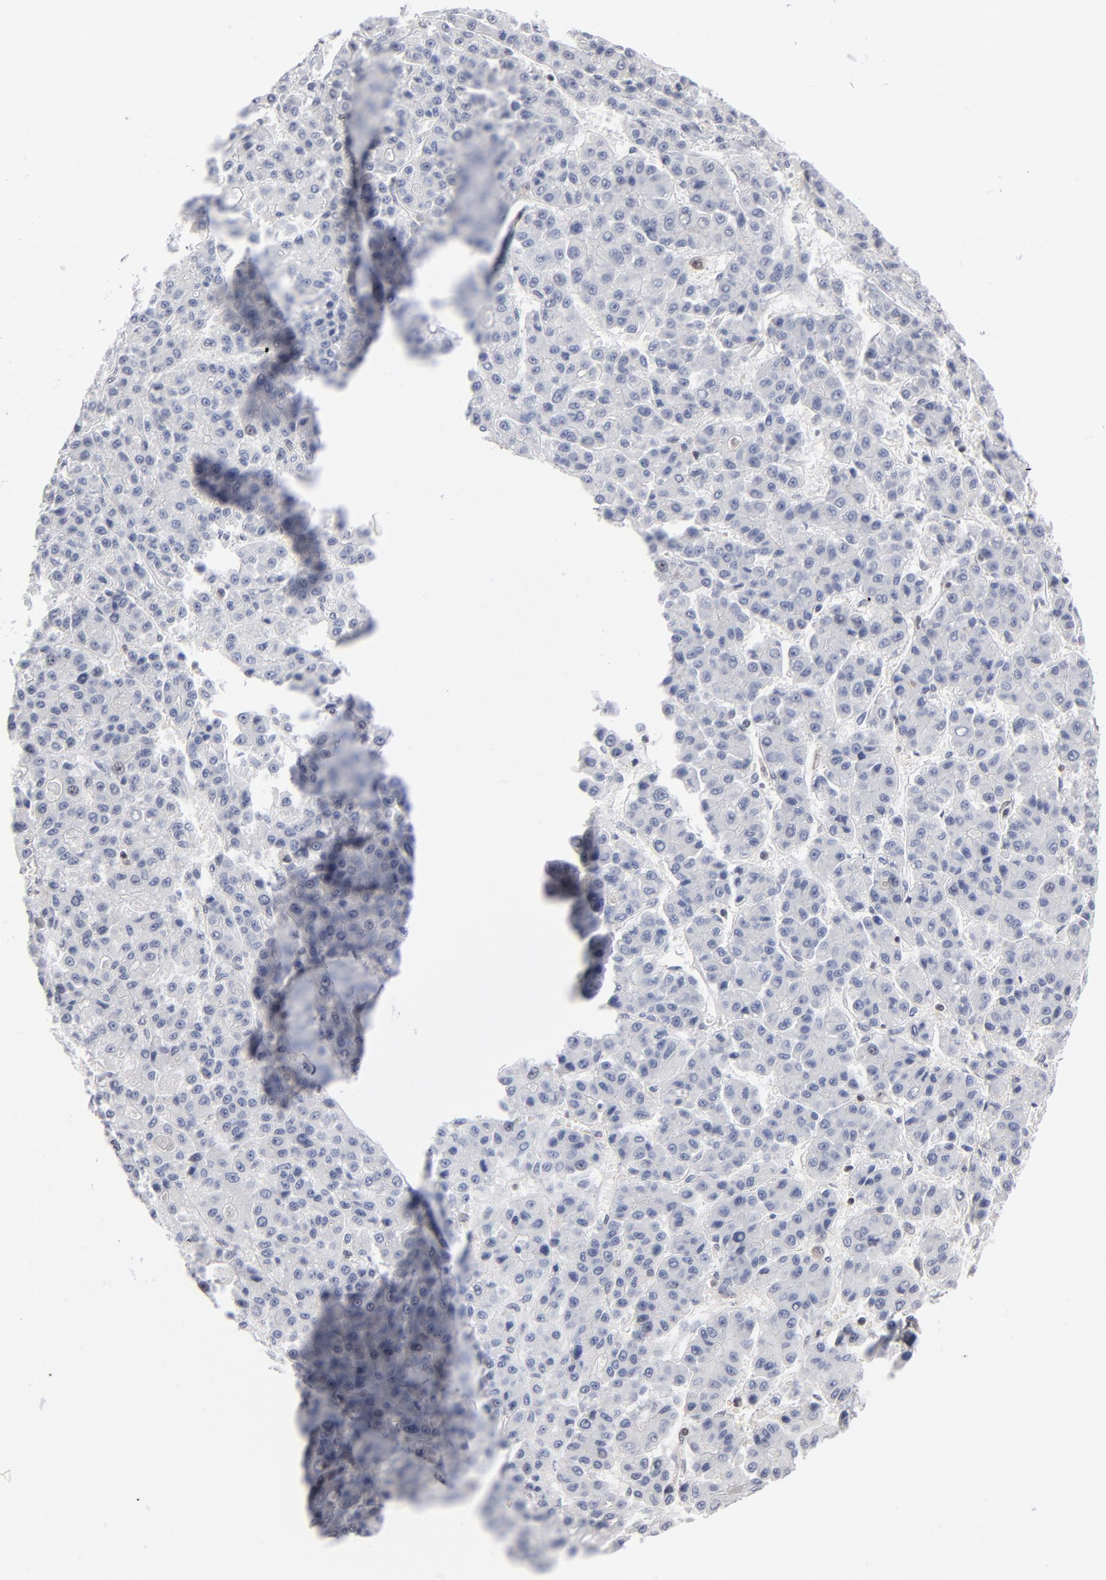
{"staining": {"intensity": "negative", "quantity": "none", "location": "none"}, "tissue": "liver cancer", "cell_type": "Tumor cells", "image_type": "cancer", "snomed": [{"axis": "morphology", "description": "Carcinoma, Hepatocellular, NOS"}, {"axis": "topography", "description": "Liver"}], "caption": "Image shows no significant protein expression in tumor cells of hepatocellular carcinoma (liver).", "gene": "MAX", "patient": {"sex": "male", "age": 70}}